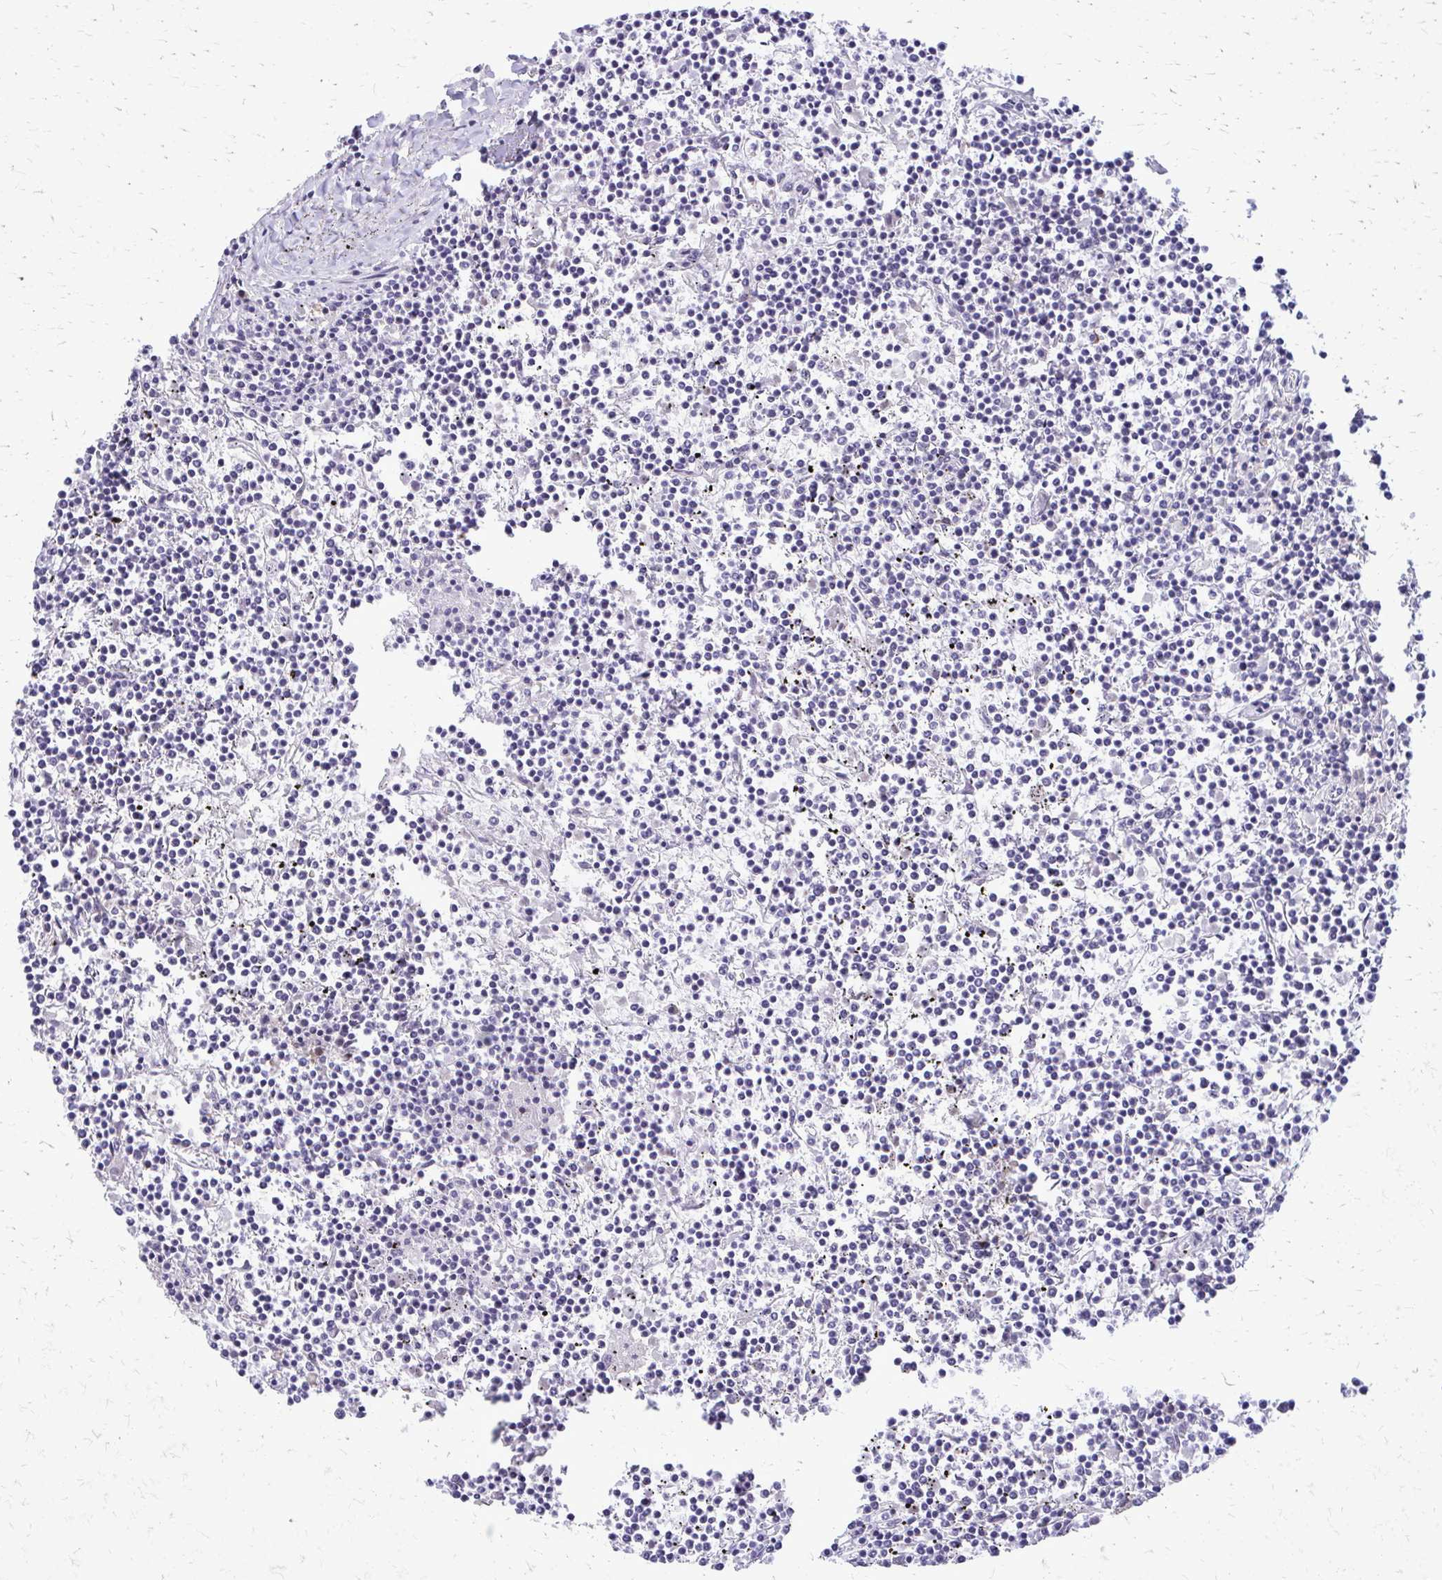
{"staining": {"intensity": "negative", "quantity": "none", "location": "none"}, "tissue": "lymphoma", "cell_type": "Tumor cells", "image_type": "cancer", "snomed": [{"axis": "morphology", "description": "Malignant lymphoma, non-Hodgkin's type, Low grade"}, {"axis": "topography", "description": "Spleen"}], "caption": "Lymphoma stained for a protein using IHC reveals no staining tumor cells.", "gene": "AKAP5", "patient": {"sex": "female", "age": 19}}